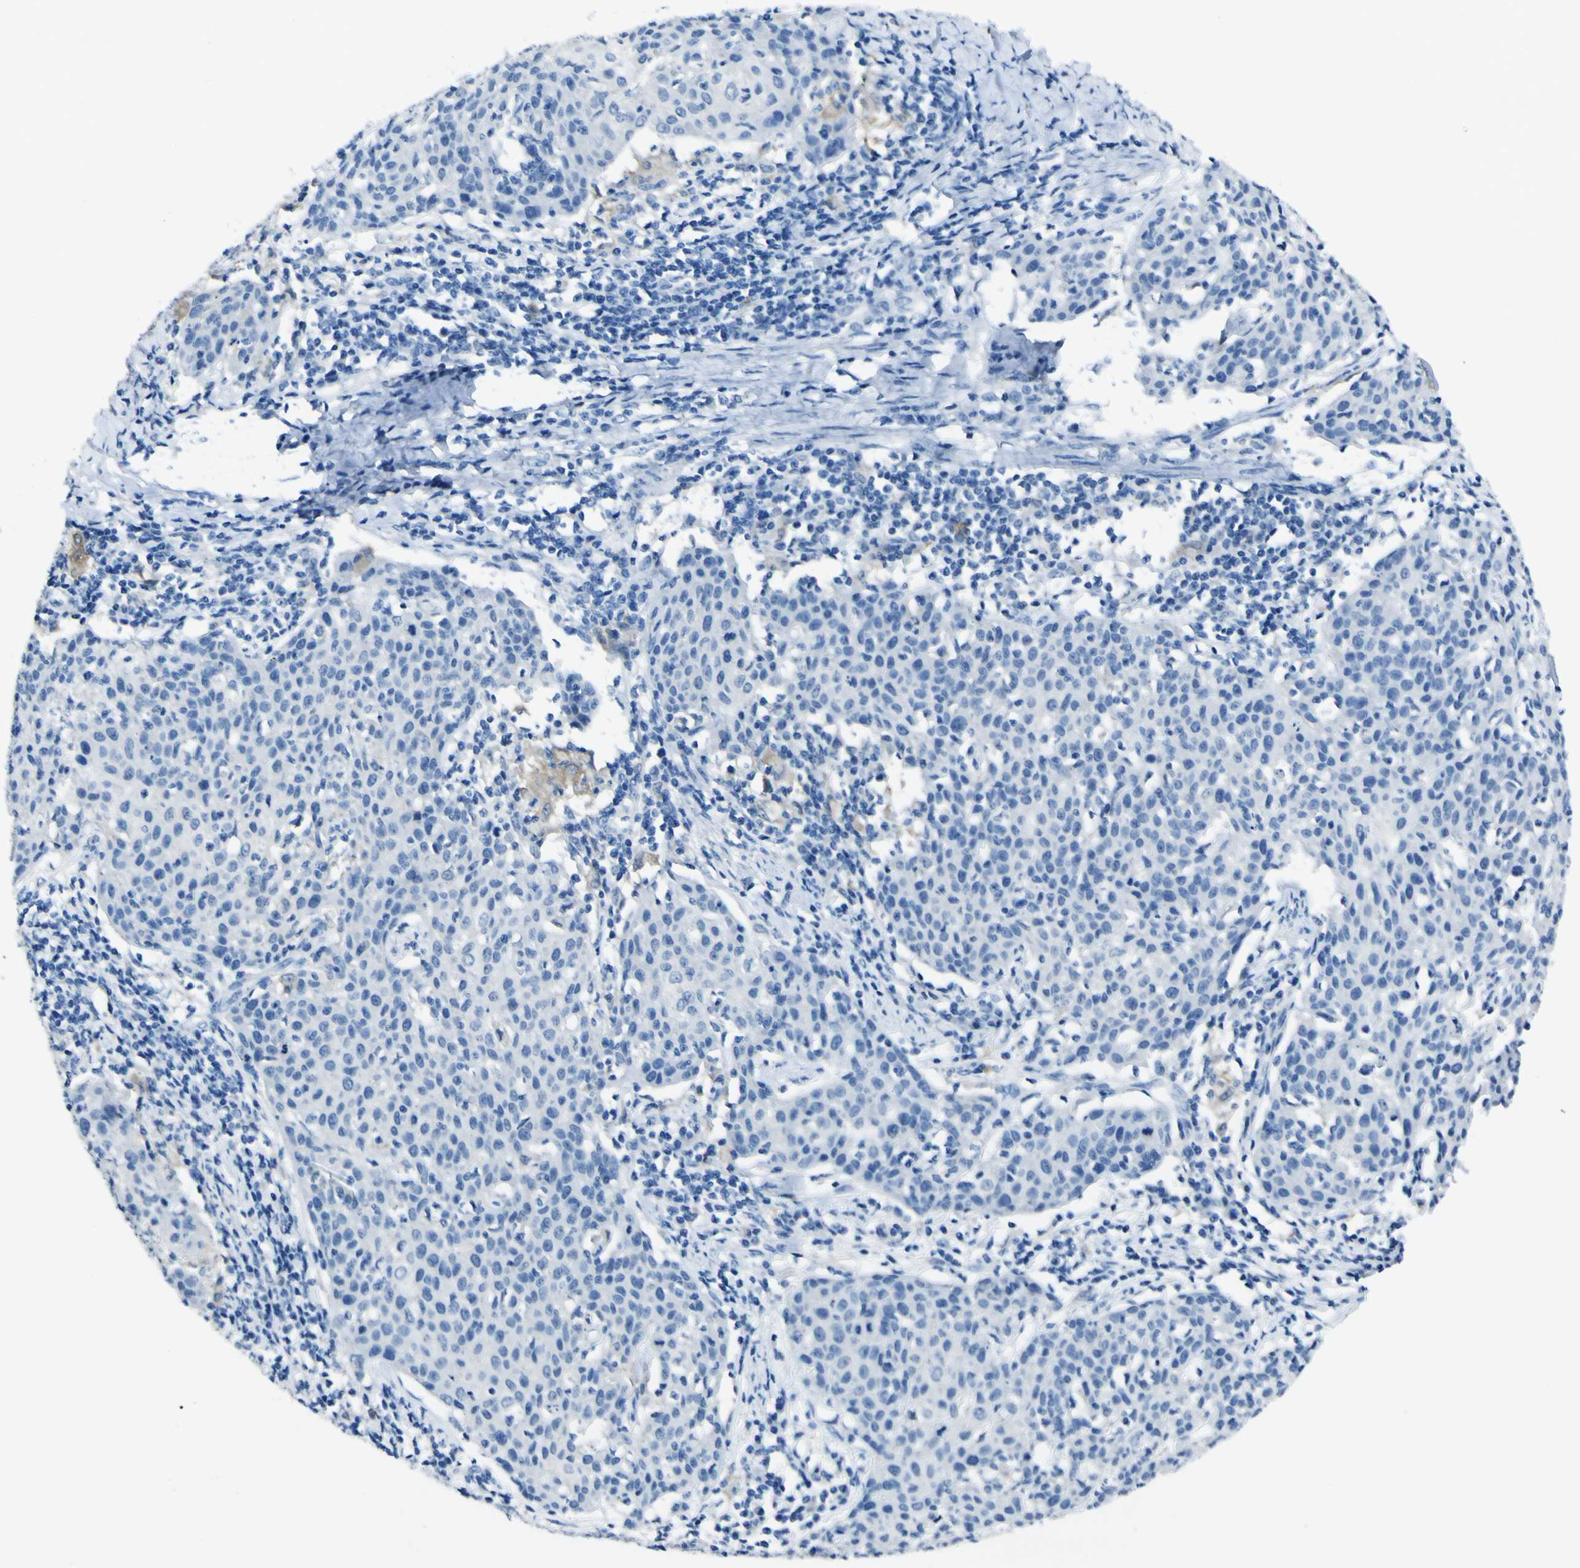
{"staining": {"intensity": "negative", "quantity": "none", "location": "none"}, "tissue": "cervical cancer", "cell_type": "Tumor cells", "image_type": "cancer", "snomed": [{"axis": "morphology", "description": "Squamous cell carcinoma, NOS"}, {"axis": "topography", "description": "Cervix"}], "caption": "Cervical squamous cell carcinoma was stained to show a protein in brown. There is no significant staining in tumor cells. (Brightfield microscopy of DAB (3,3'-diaminobenzidine) IHC at high magnification).", "gene": "PHKG1", "patient": {"sex": "female", "age": 38}}